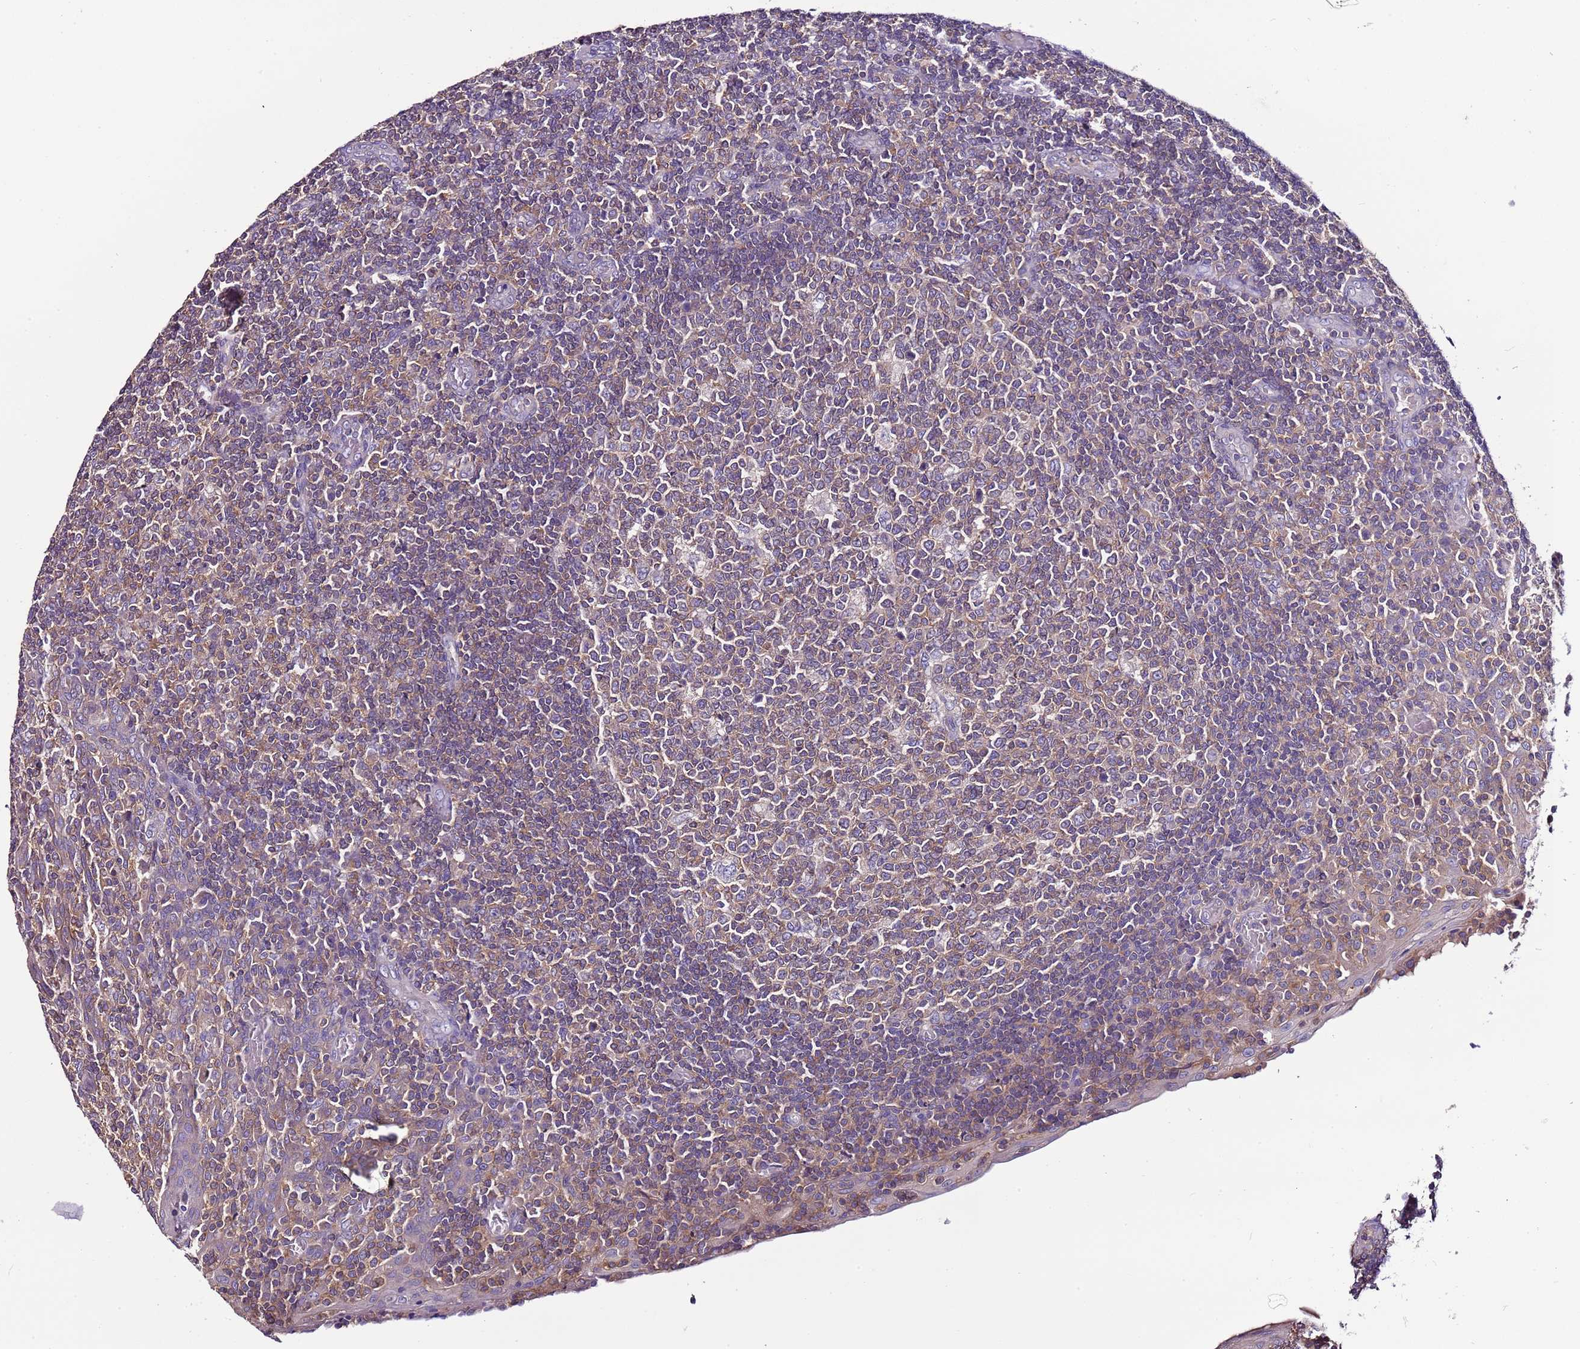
{"staining": {"intensity": "weak", "quantity": ">75%", "location": "cytoplasmic/membranous"}, "tissue": "tonsil", "cell_type": "Germinal center cells", "image_type": "normal", "snomed": [{"axis": "morphology", "description": "Normal tissue, NOS"}, {"axis": "topography", "description": "Tonsil"}], "caption": "Protein staining demonstrates weak cytoplasmic/membranous staining in approximately >75% of germinal center cells in unremarkable tonsil.", "gene": "IGIP", "patient": {"sex": "female", "age": 19}}